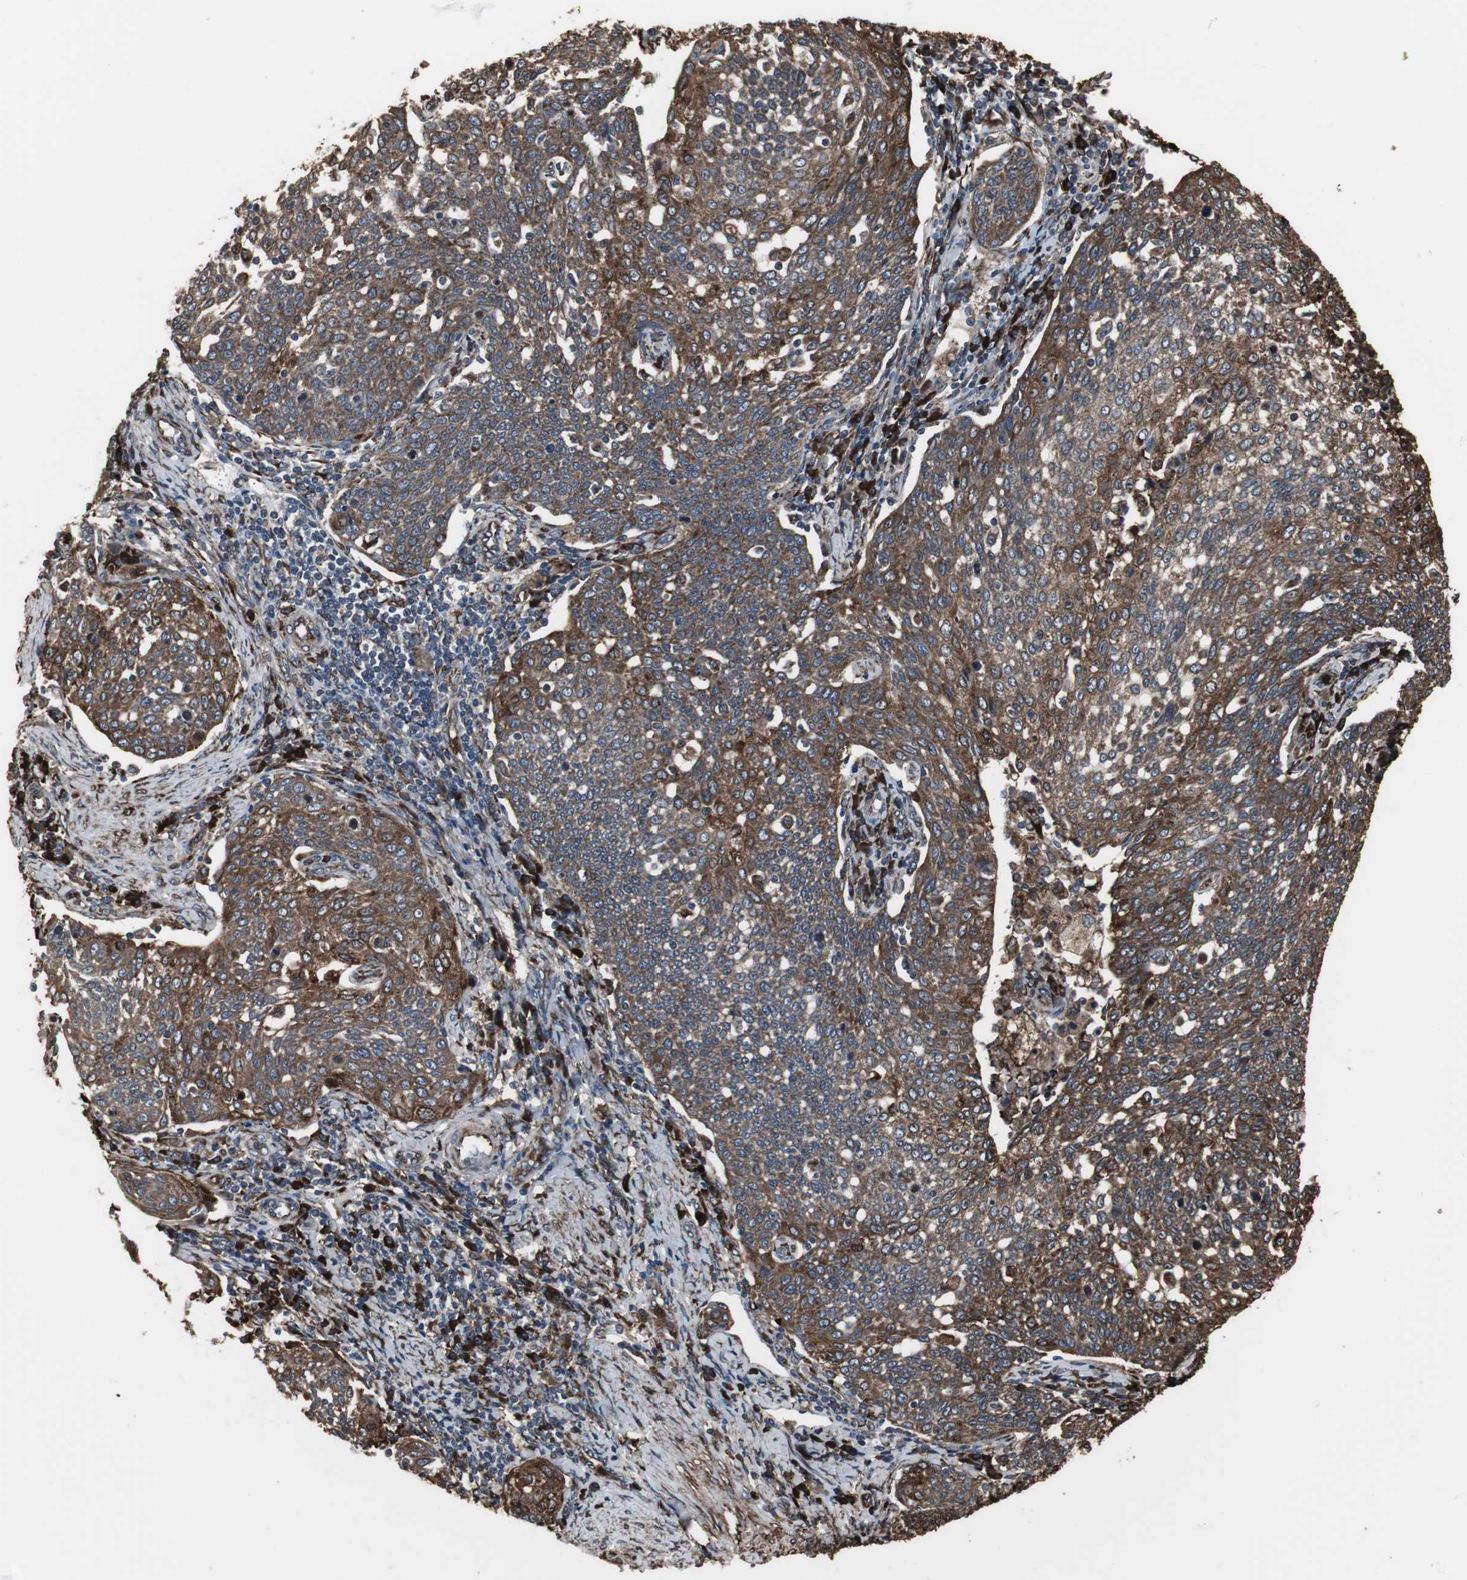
{"staining": {"intensity": "strong", "quantity": ">75%", "location": "cytoplasmic/membranous"}, "tissue": "cervical cancer", "cell_type": "Tumor cells", "image_type": "cancer", "snomed": [{"axis": "morphology", "description": "Squamous cell carcinoma, NOS"}, {"axis": "topography", "description": "Cervix"}], "caption": "Protein staining of squamous cell carcinoma (cervical) tissue exhibits strong cytoplasmic/membranous staining in about >75% of tumor cells.", "gene": "CALU", "patient": {"sex": "female", "age": 34}}